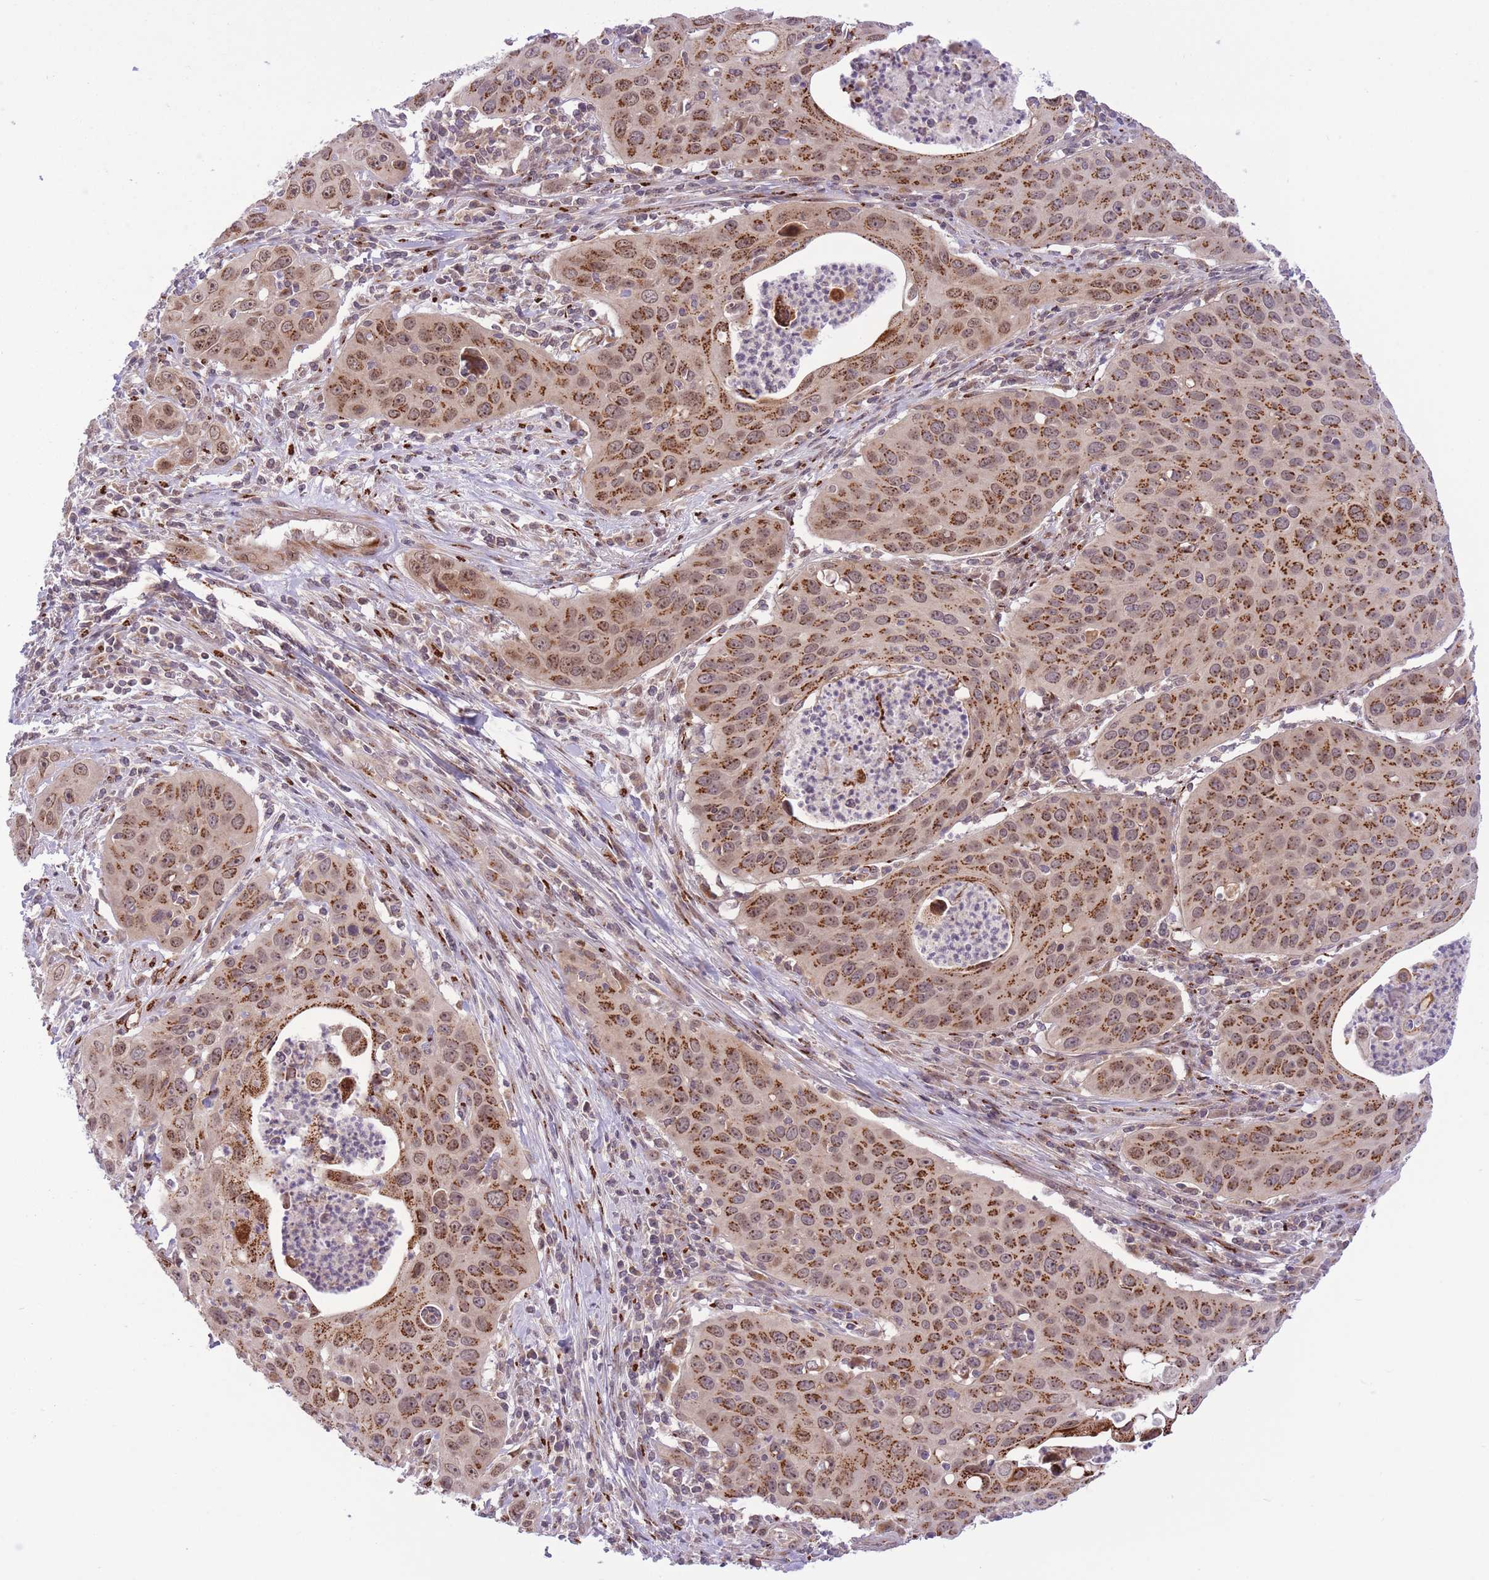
{"staining": {"intensity": "strong", "quantity": ">75%", "location": "cytoplasmic/membranous"}, "tissue": "cervical cancer", "cell_type": "Tumor cells", "image_type": "cancer", "snomed": [{"axis": "morphology", "description": "Squamous cell carcinoma, NOS"}, {"axis": "topography", "description": "Cervix"}], "caption": "Protein expression analysis of human cervical squamous cell carcinoma reveals strong cytoplasmic/membranous positivity in about >75% of tumor cells.", "gene": "ZBED5", "patient": {"sex": "female", "age": 36}}